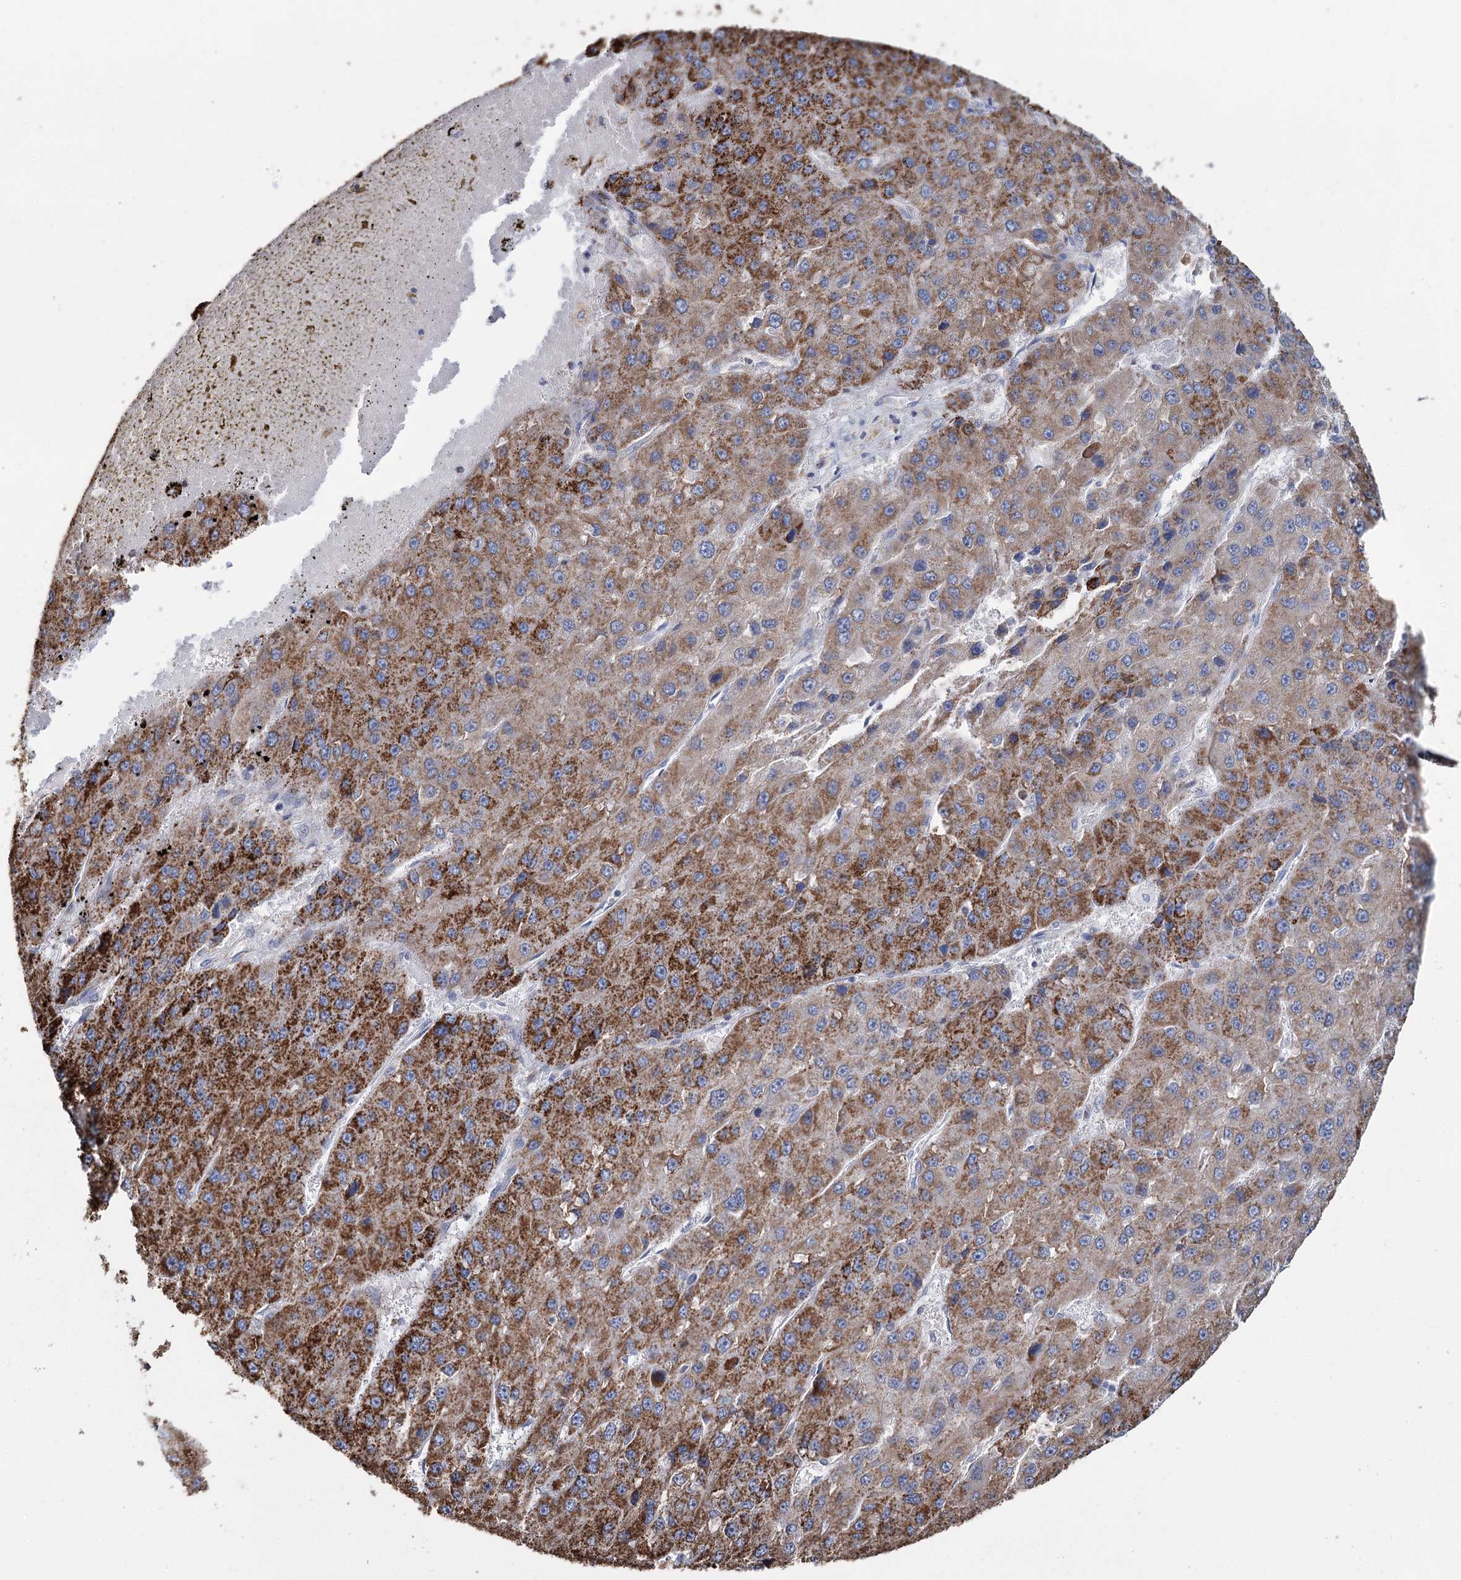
{"staining": {"intensity": "strong", "quantity": ">75%", "location": "cytoplasmic/membranous"}, "tissue": "liver cancer", "cell_type": "Tumor cells", "image_type": "cancer", "snomed": [{"axis": "morphology", "description": "Carcinoma, Hepatocellular, NOS"}, {"axis": "topography", "description": "Liver"}], "caption": "IHC photomicrograph of liver cancer stained for a protein (brown), which demonstrates high levels of strong cytoplasmic/membranous staining in approximately >75% of tumor cells.", "gene": "MRPL44", "patient": {"sex": "female", "age": 73}}